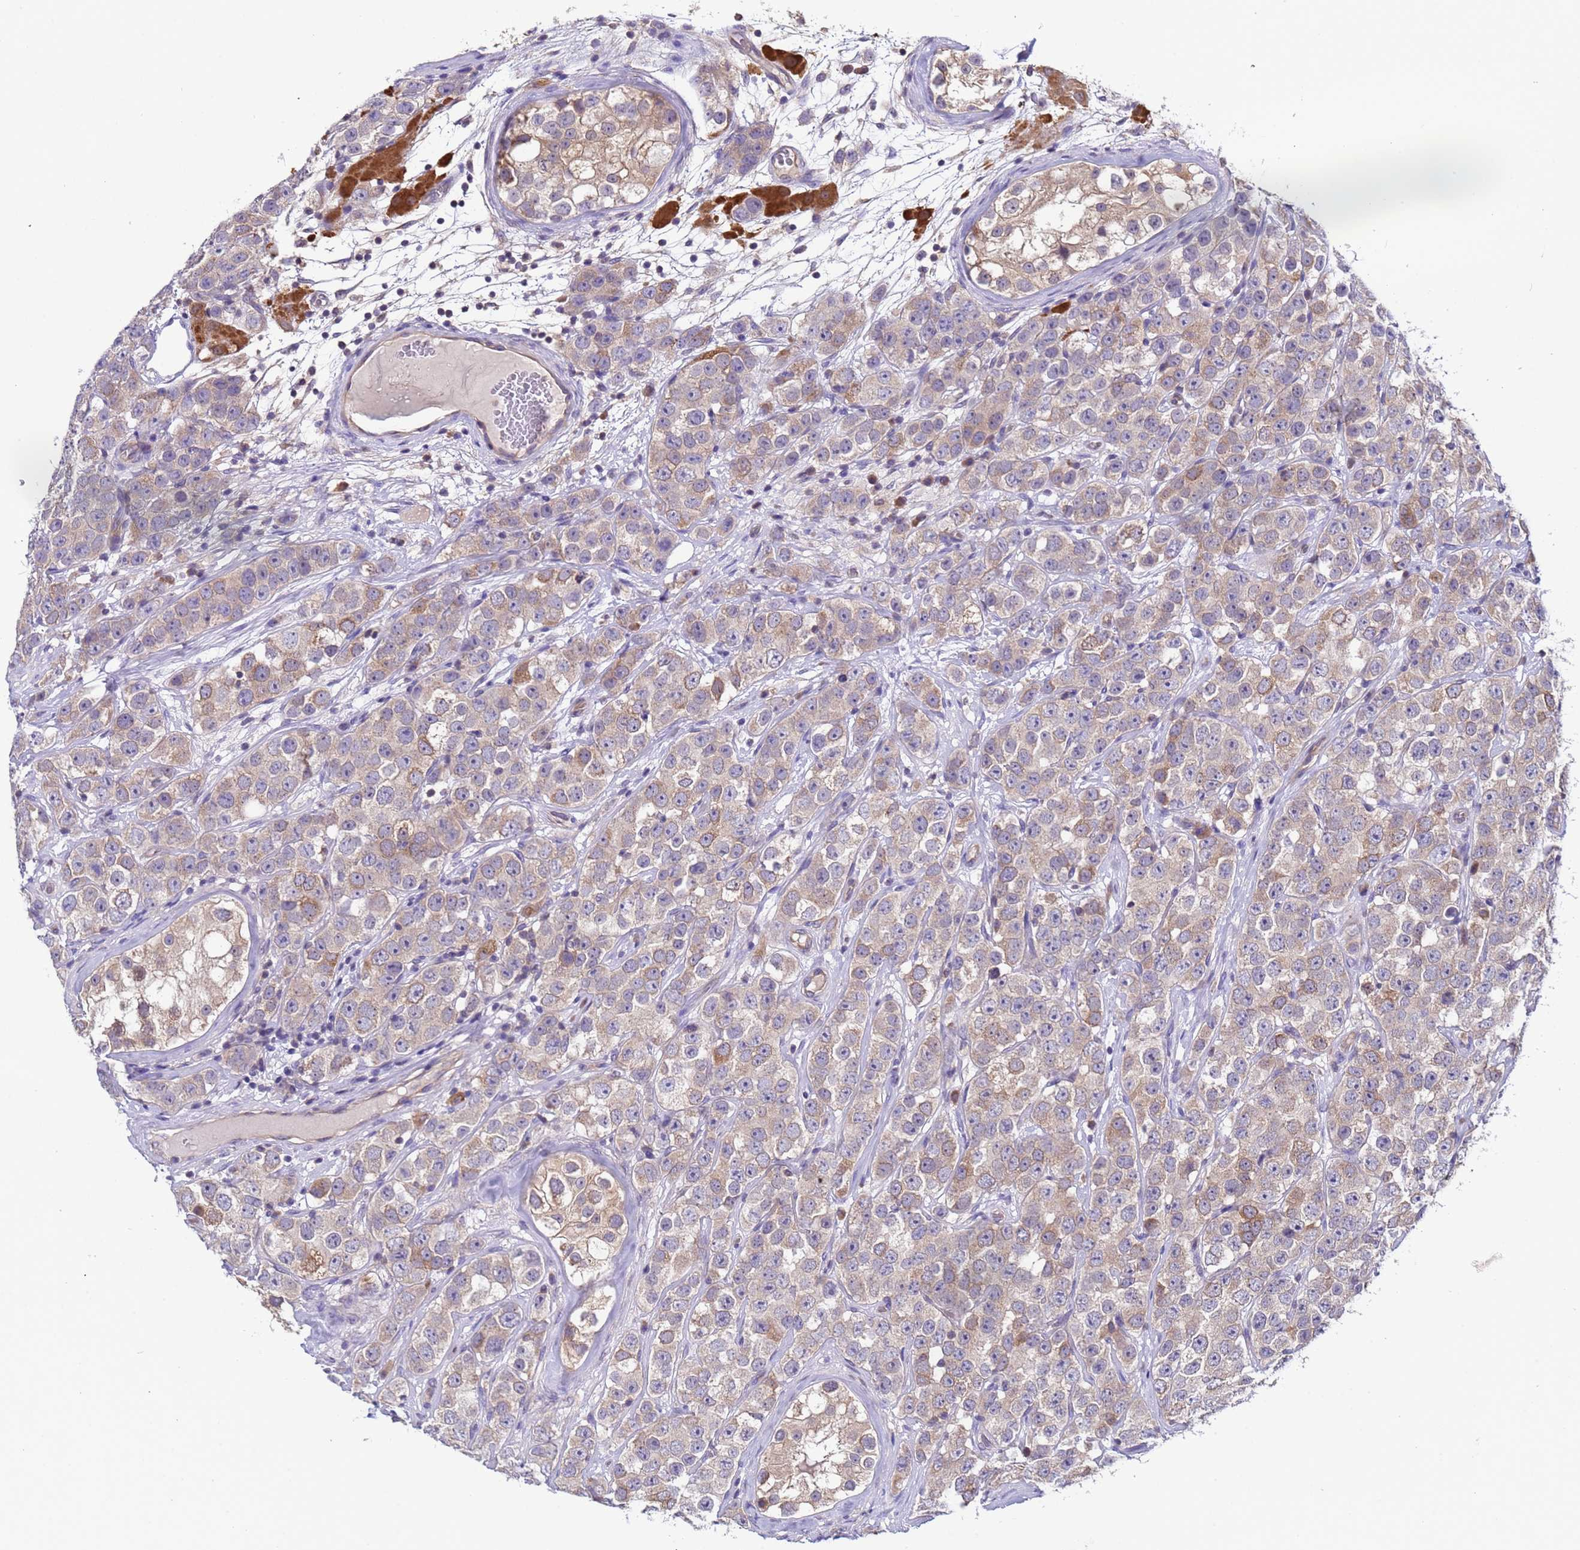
{"staining": {"intensity": "weak", "quantity": "25%-75%", "location": "cytoplasmic/membranous"}, "tissue": "testis cancer", "cell_type": "Tumor cells", "image_type": "cancer", "snomed": [{"axis": "morphology", "description": "Seminoma, NOS"}, {"axis": "topography", "description": "Testis"}], "caption": "Immunohistochemical staining of testis cancer reveals low levels of weak cytoplasmic/membranous positivity in about 25%-75% of tumor cells. The staining was performed using DAB (3,3'-diaminobenzidine), with brown indicating positive protein expression. Nuclei are stained blue with hematoxylin.", "gene": "ELMOD2", "patient": {"sex": "male", "age": 28}}